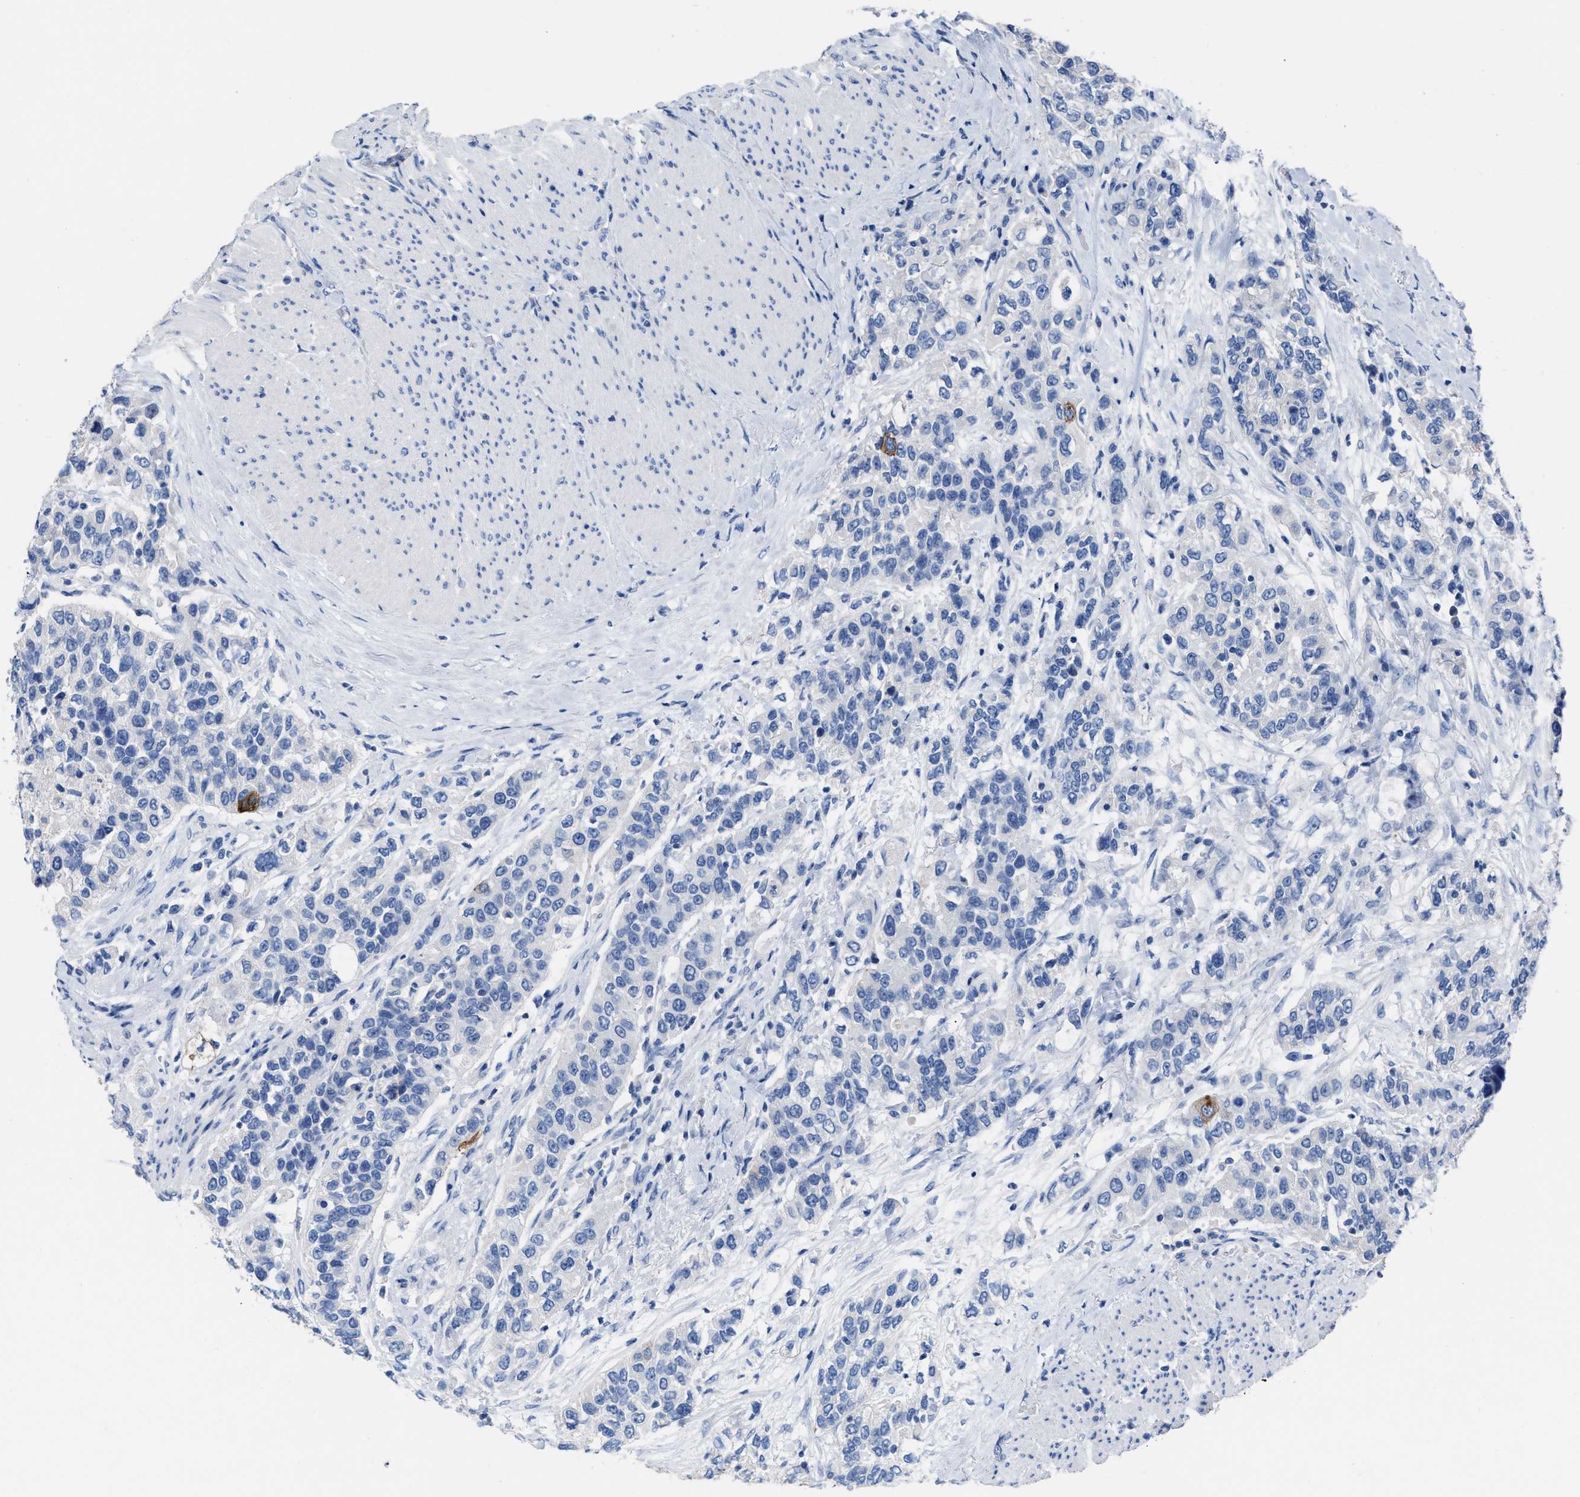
{"staining": {"intensity": "negative", "quantity": "none", "location": "none"}, "tissue": "urothelial cancer", "cell_type": "Tumor cells", "image_type": "cancer", "snomed": [{"axis": "morphology", "description": "Urothelial carcinoma, High grade"}, {"axis": "topography", "description": "Urinary bladder"}], "caption": "Immunohistochemistry micrograph of high-grade urothelial carcinoma stained for a protein (brown), which shows no positivity in tumor cells.", "gene": "CEACAM5", "patient": {"sex": "female", "age": 80}}